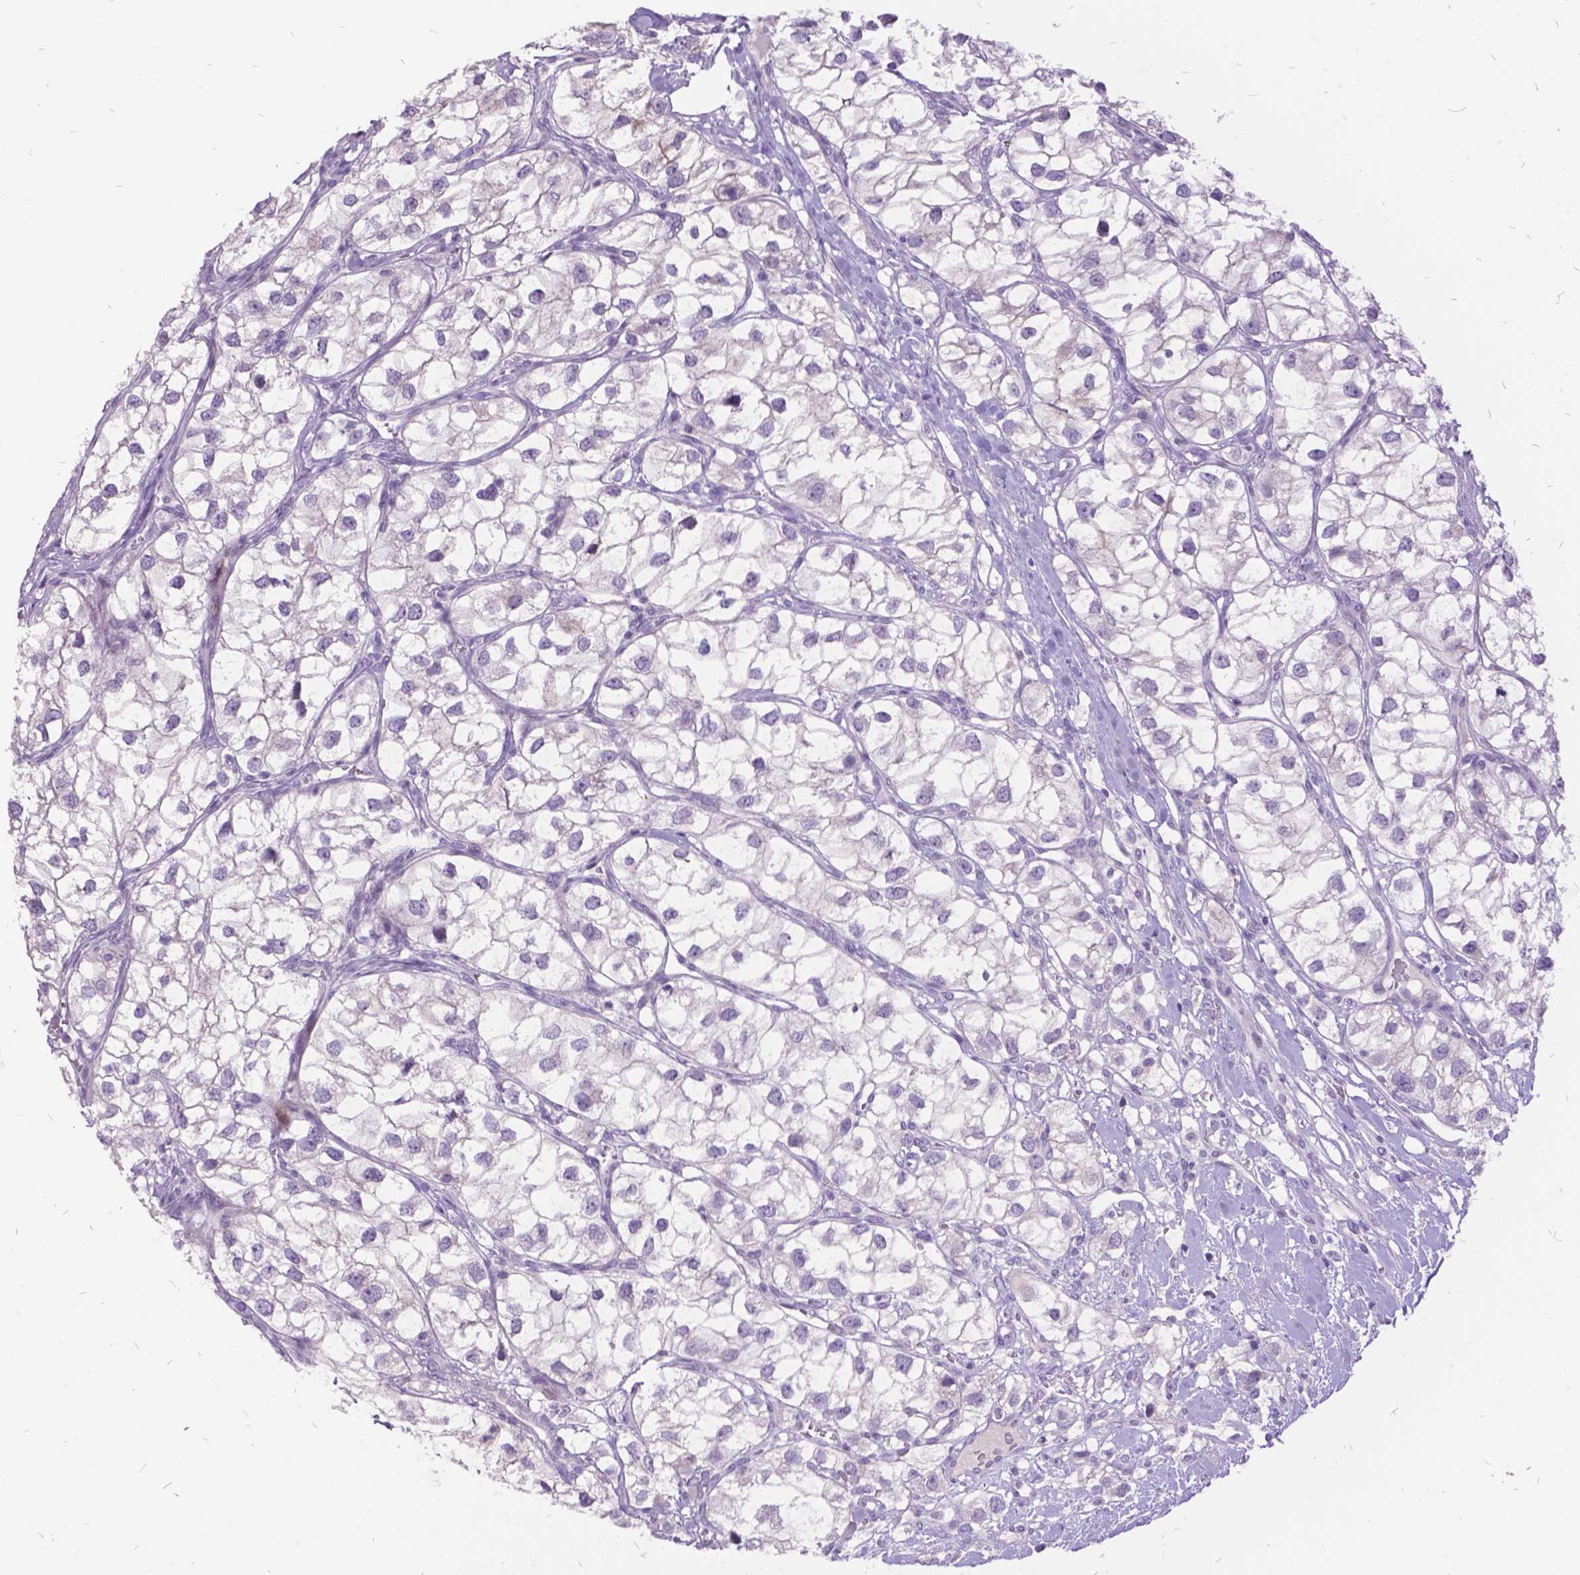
{"staining": {"intensity": "negative", "quantity": "none", "location": "none"}, "tissue": "renal cancer", "cell_type": "Tumor cells", "image_type": "cancer", "snomed": [{"axis": "morphology", "description": "Adenocarcinoma, NOS"}, {"axis": "topography", "description": "Kidney"}], "caption": "This is an IHC histopathology image of renal cancer. There is no expression in tumor cells.", "gene": "ITGB6", "patient": {"sex": "male", "age": 59}}